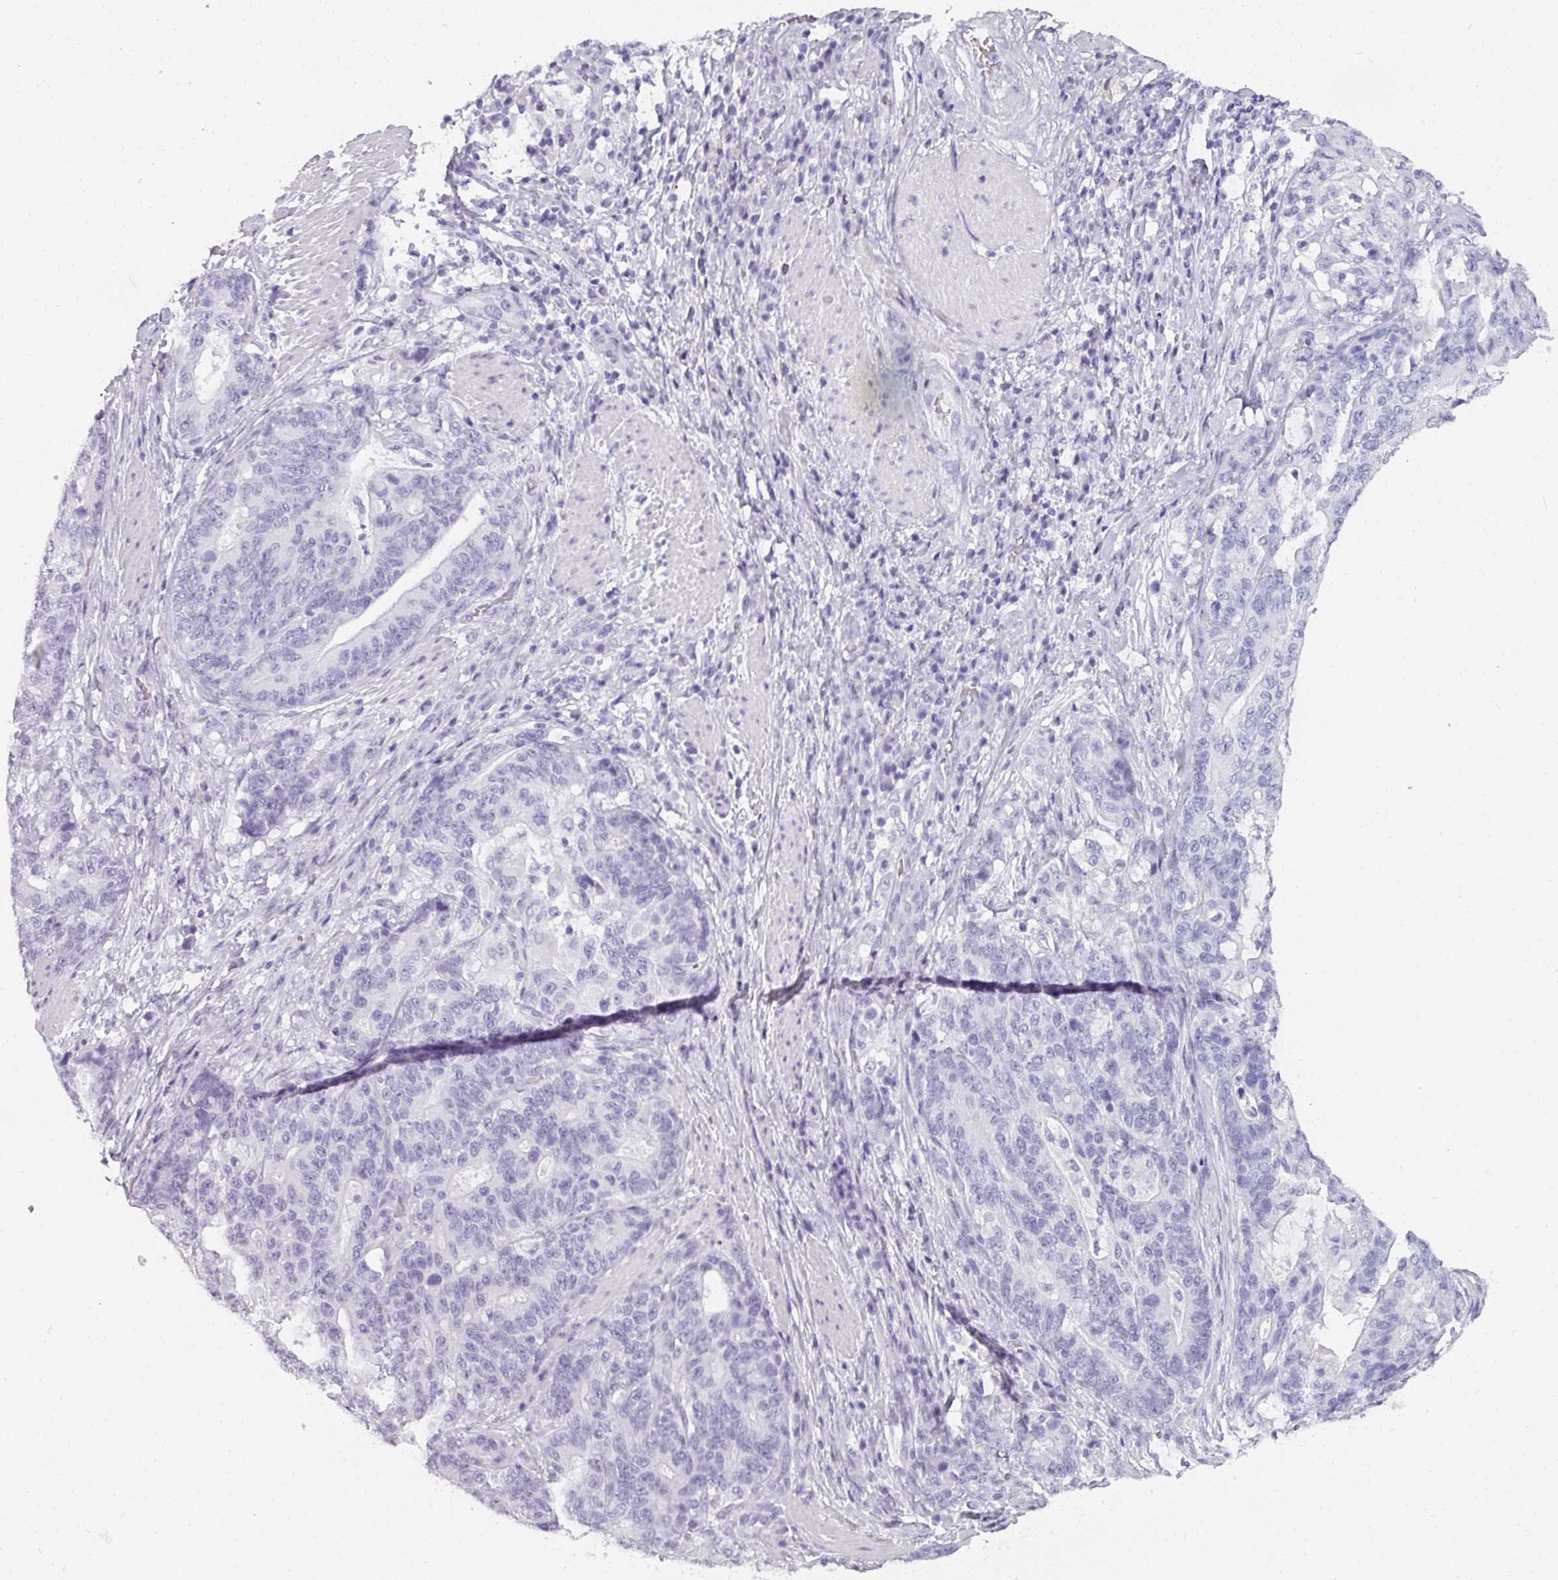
{"staining": {"intensity": "negative", "quantity": "none", "location": "none"}, "tissue": "stomach cancer", "cell_type": "Tumor cells", "image_type": "cancer", "snomed": [{"axis": "morphology", "description": "Normal tissue, NOS"}, {"axis": "morphology", "description": "Adenocarcinoma, NOS"}, {"axis": "topography", "description": "Stomach"}], "caption": "DAB immunohistochemical staining of human stomach cancer reveals no significant expression in tumor cells.", "gene": "REG3G", "patient": {"sex": "female", "age": 64}}